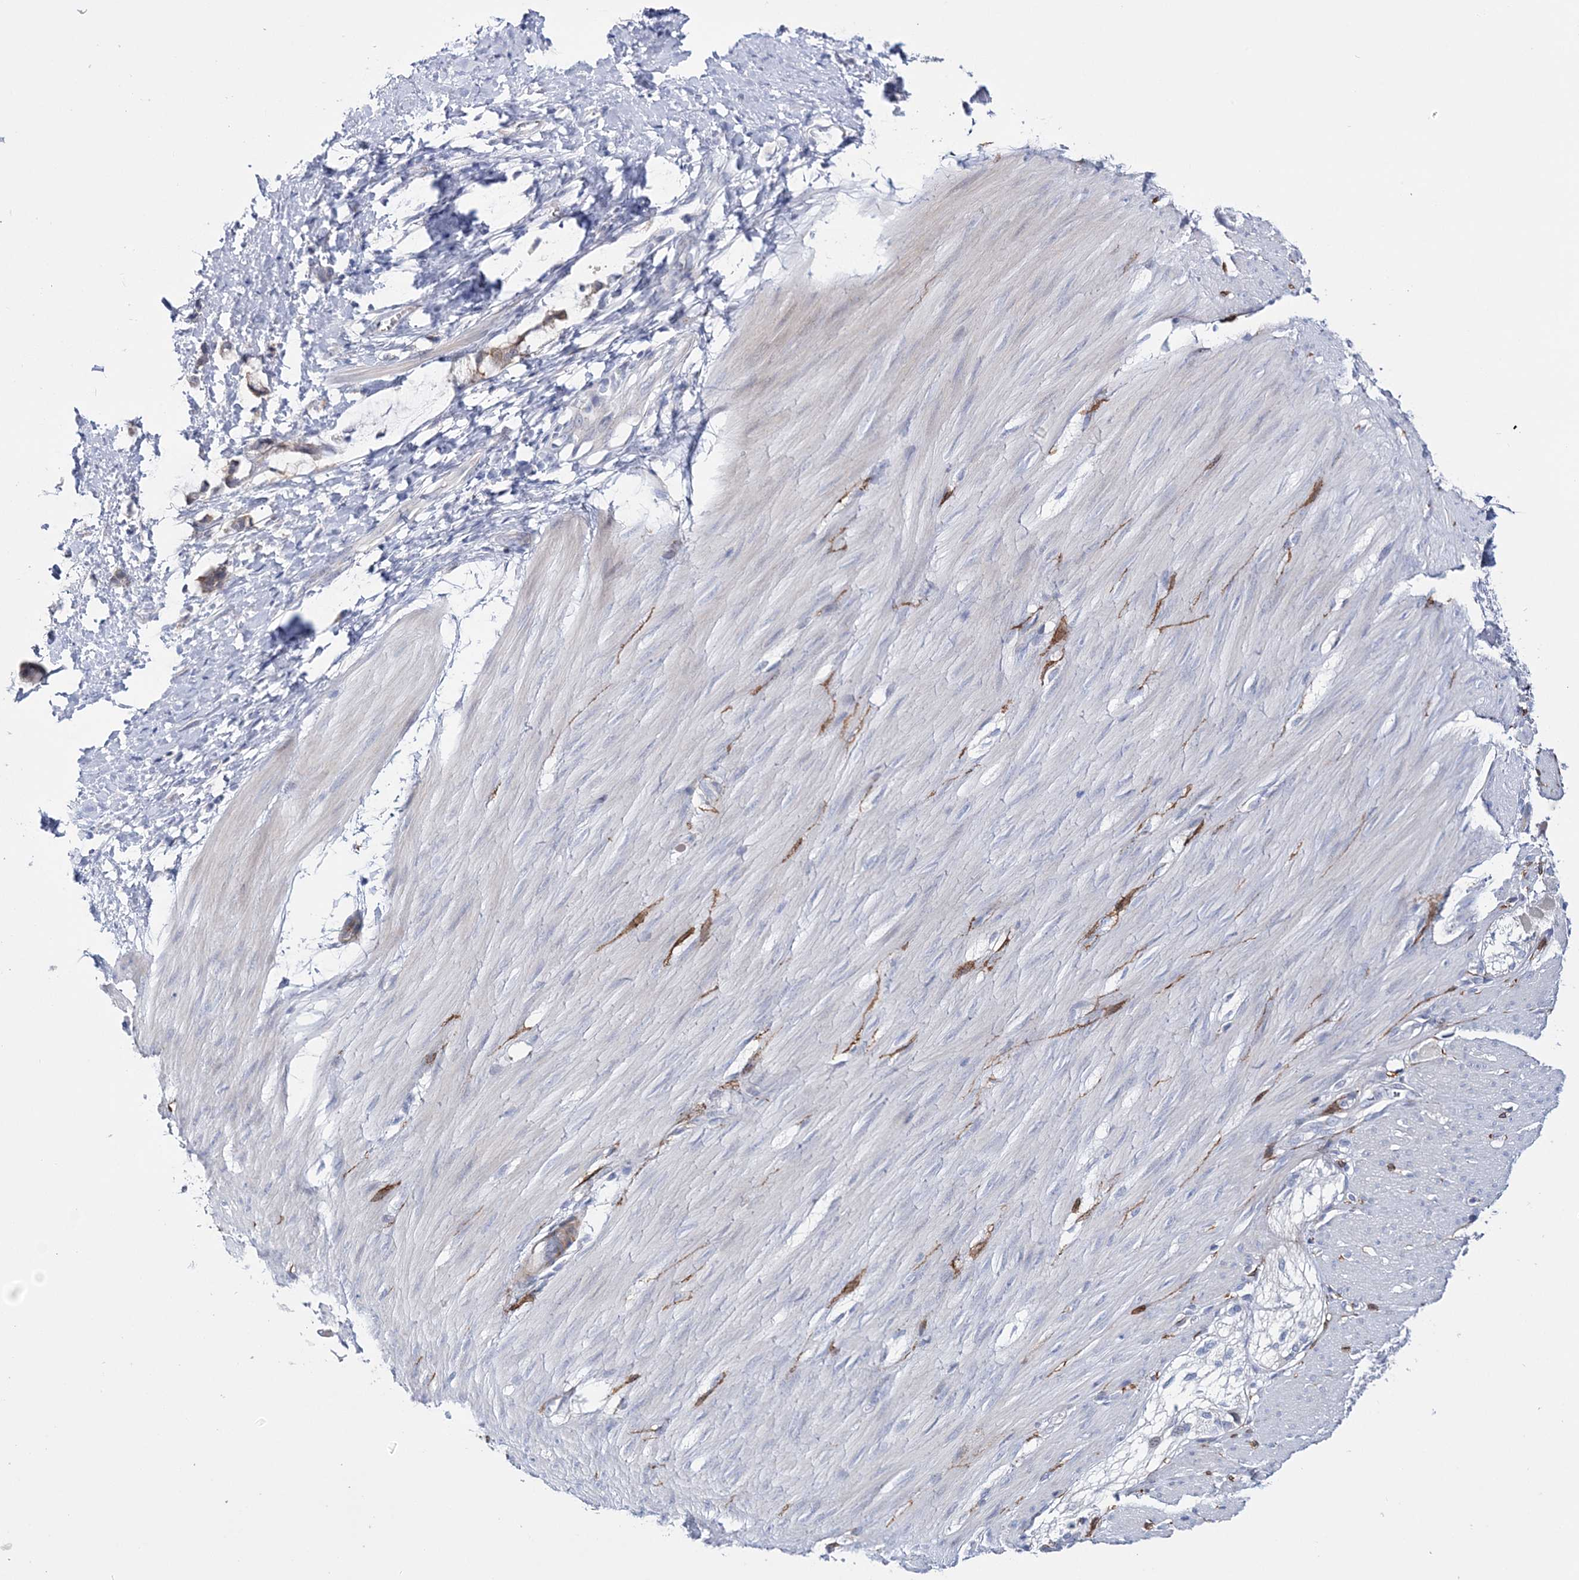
{"staining": {"intensity": "negative", "quantity": "none", "location": "none"}, "tissue": "smooth muscle", "cell_type": "Smooth muscle cells", "image_type": "normal", "snomed": [{"axis": "morphology", "description": "Normal tissue, NOS"}, {"axis": "morphology", "description": "Adenocarcinoma, NOS"}, {"axis": "topography", "description": "Colon"}, {"axis": "topography", "description": "Peripheral nerve tissue"}], "caption": "This is an immunohistochemistry histopathology image of normal human smooth muscle. There is no expression in smooth muscle cells.", "gene": "ANO1", "patient": {"sex": "male", "age": 14}}